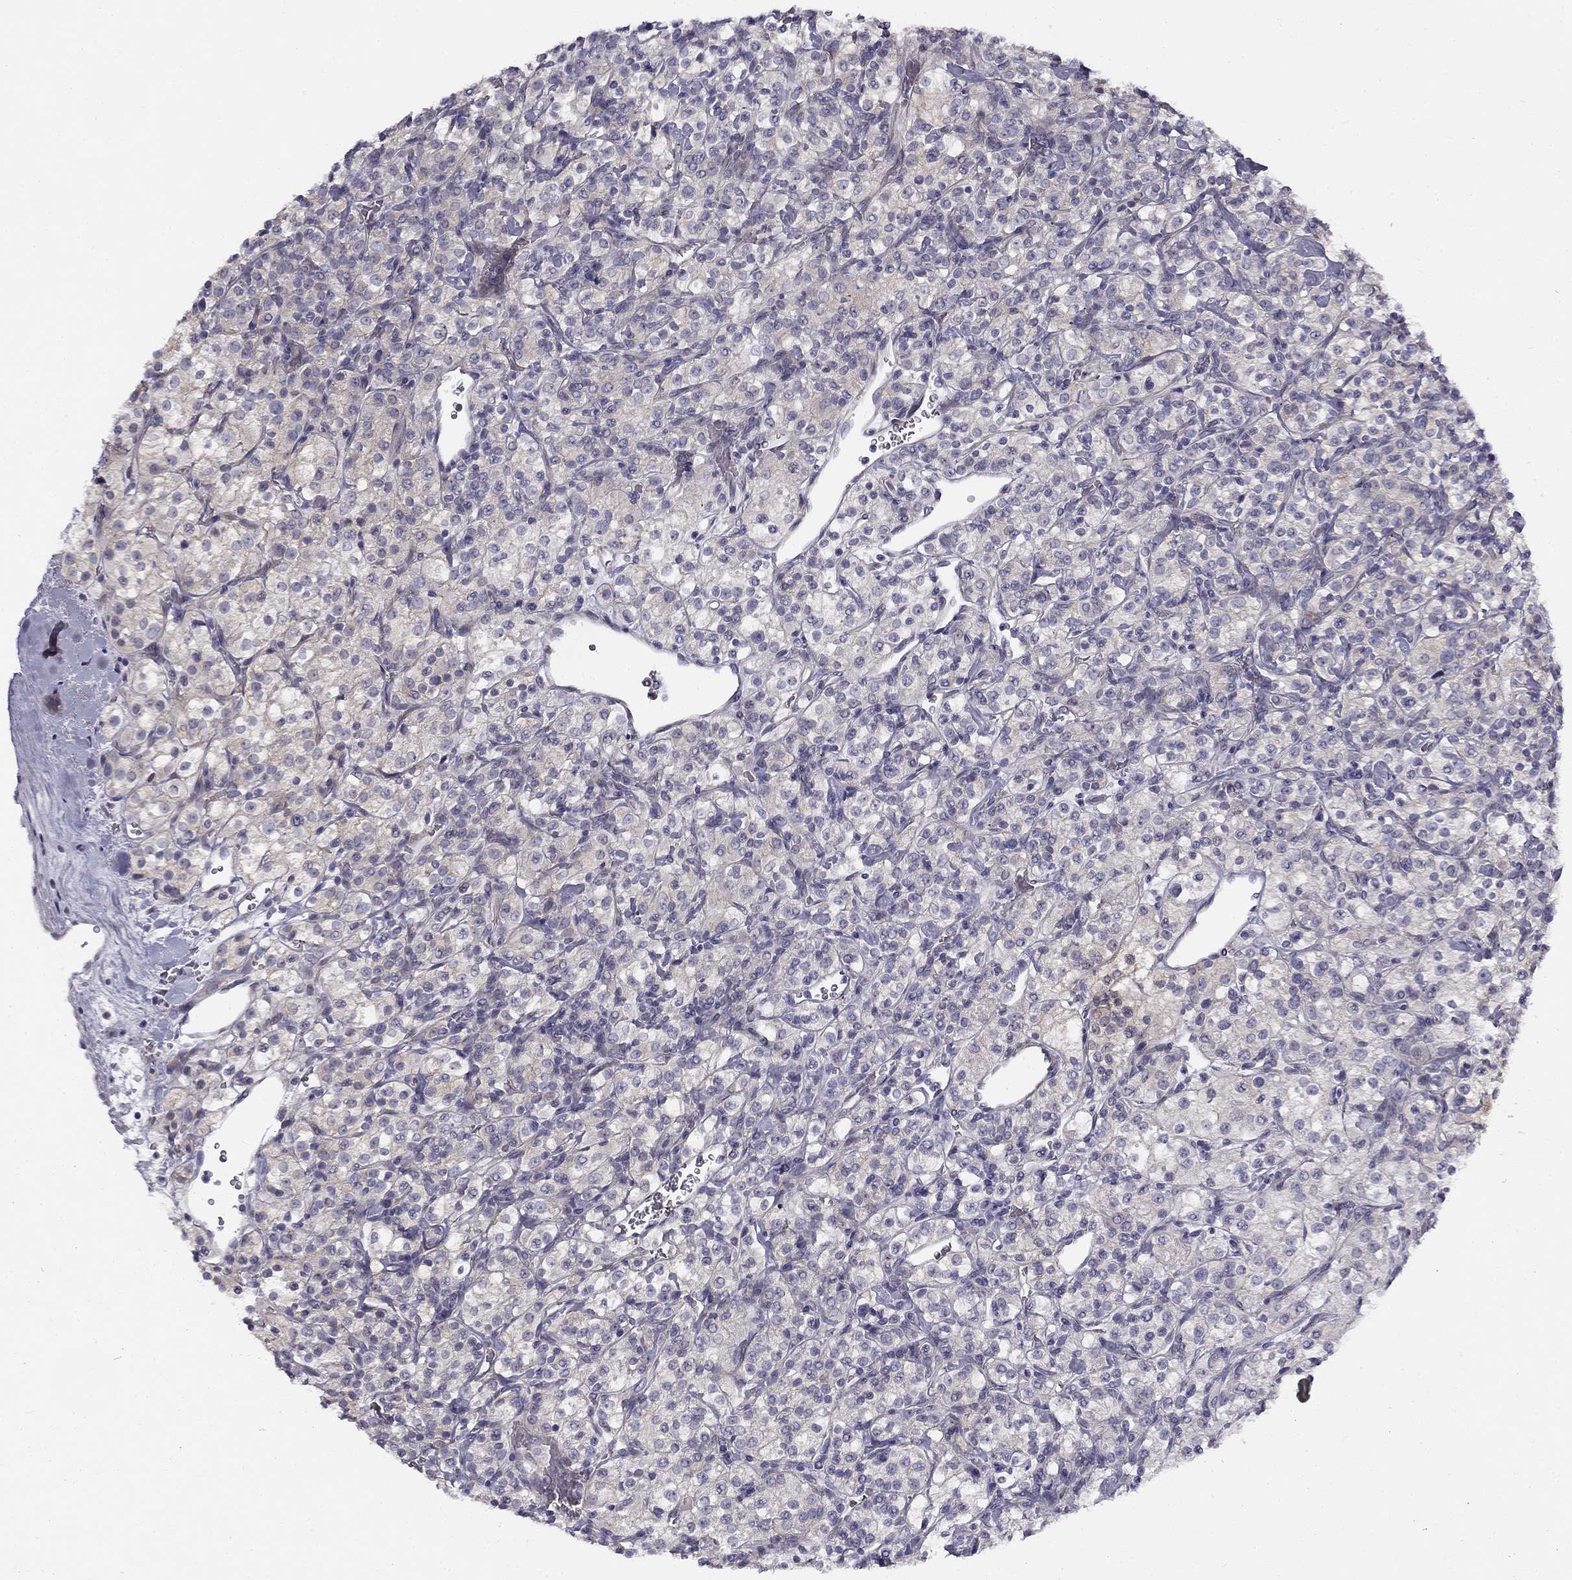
{"staining": {"intensity": "negative", "quantity": "none", "location": "none"}, "tissue": "renal cancer", "cell_type": "Tumor cells", "image_type": "cancer", "snomed": [{"axis": "morphology", "description": "Adenocarcinoma, NOS"}, {"axis": "topography", "description": "Kidney"}], "caption": "IHC histopathology image of human renal adenocarcinoma stained for a protein (brown), which displays no positivity in tumor cells.", "gene": "CNR1", "patient": {"sex": "male", "age": 77}}